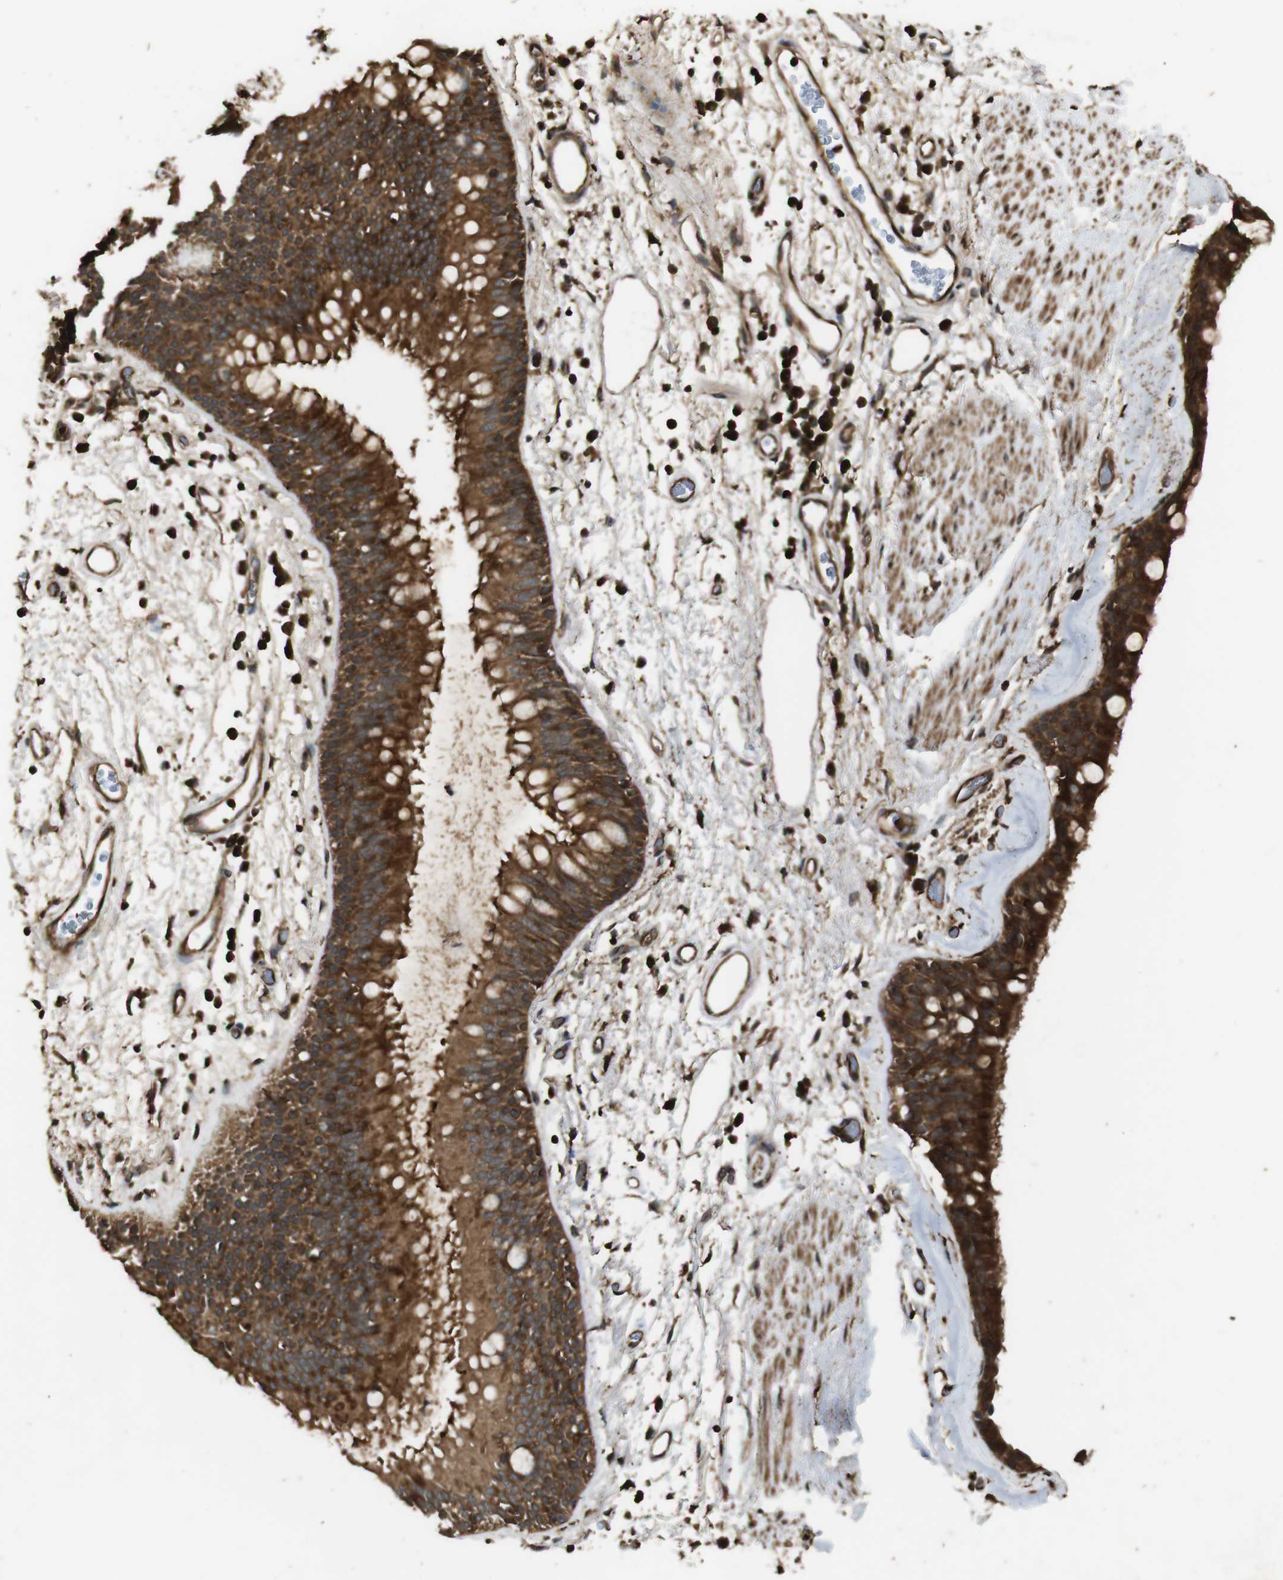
{"staining": {"intensity": "strong", "quantity": ">75%", "location": "cytoplasmic/membranous"}, "tissue": "bronchus", "cell_type": "Respiratory epithelial cells", "image_type": "normal", "snomed": [{"axis": "morphology", "description": "Normal tissue, NOS"}, {"axis": "morphology", "description": "Adenocarcinoma, NOS"}, {"axis": "topography", "description": "Bronchus"}, {"axis": "topography", "description": "Lung"}], "caption": "Benign bronchus displays strong cytoplasmic/membranous staining in approximately >75% of respiratory epithelial cells, visualized by immunohistochemistry.", "gene": "BAG4", "patient": {"sex": "female", "age": 54}}